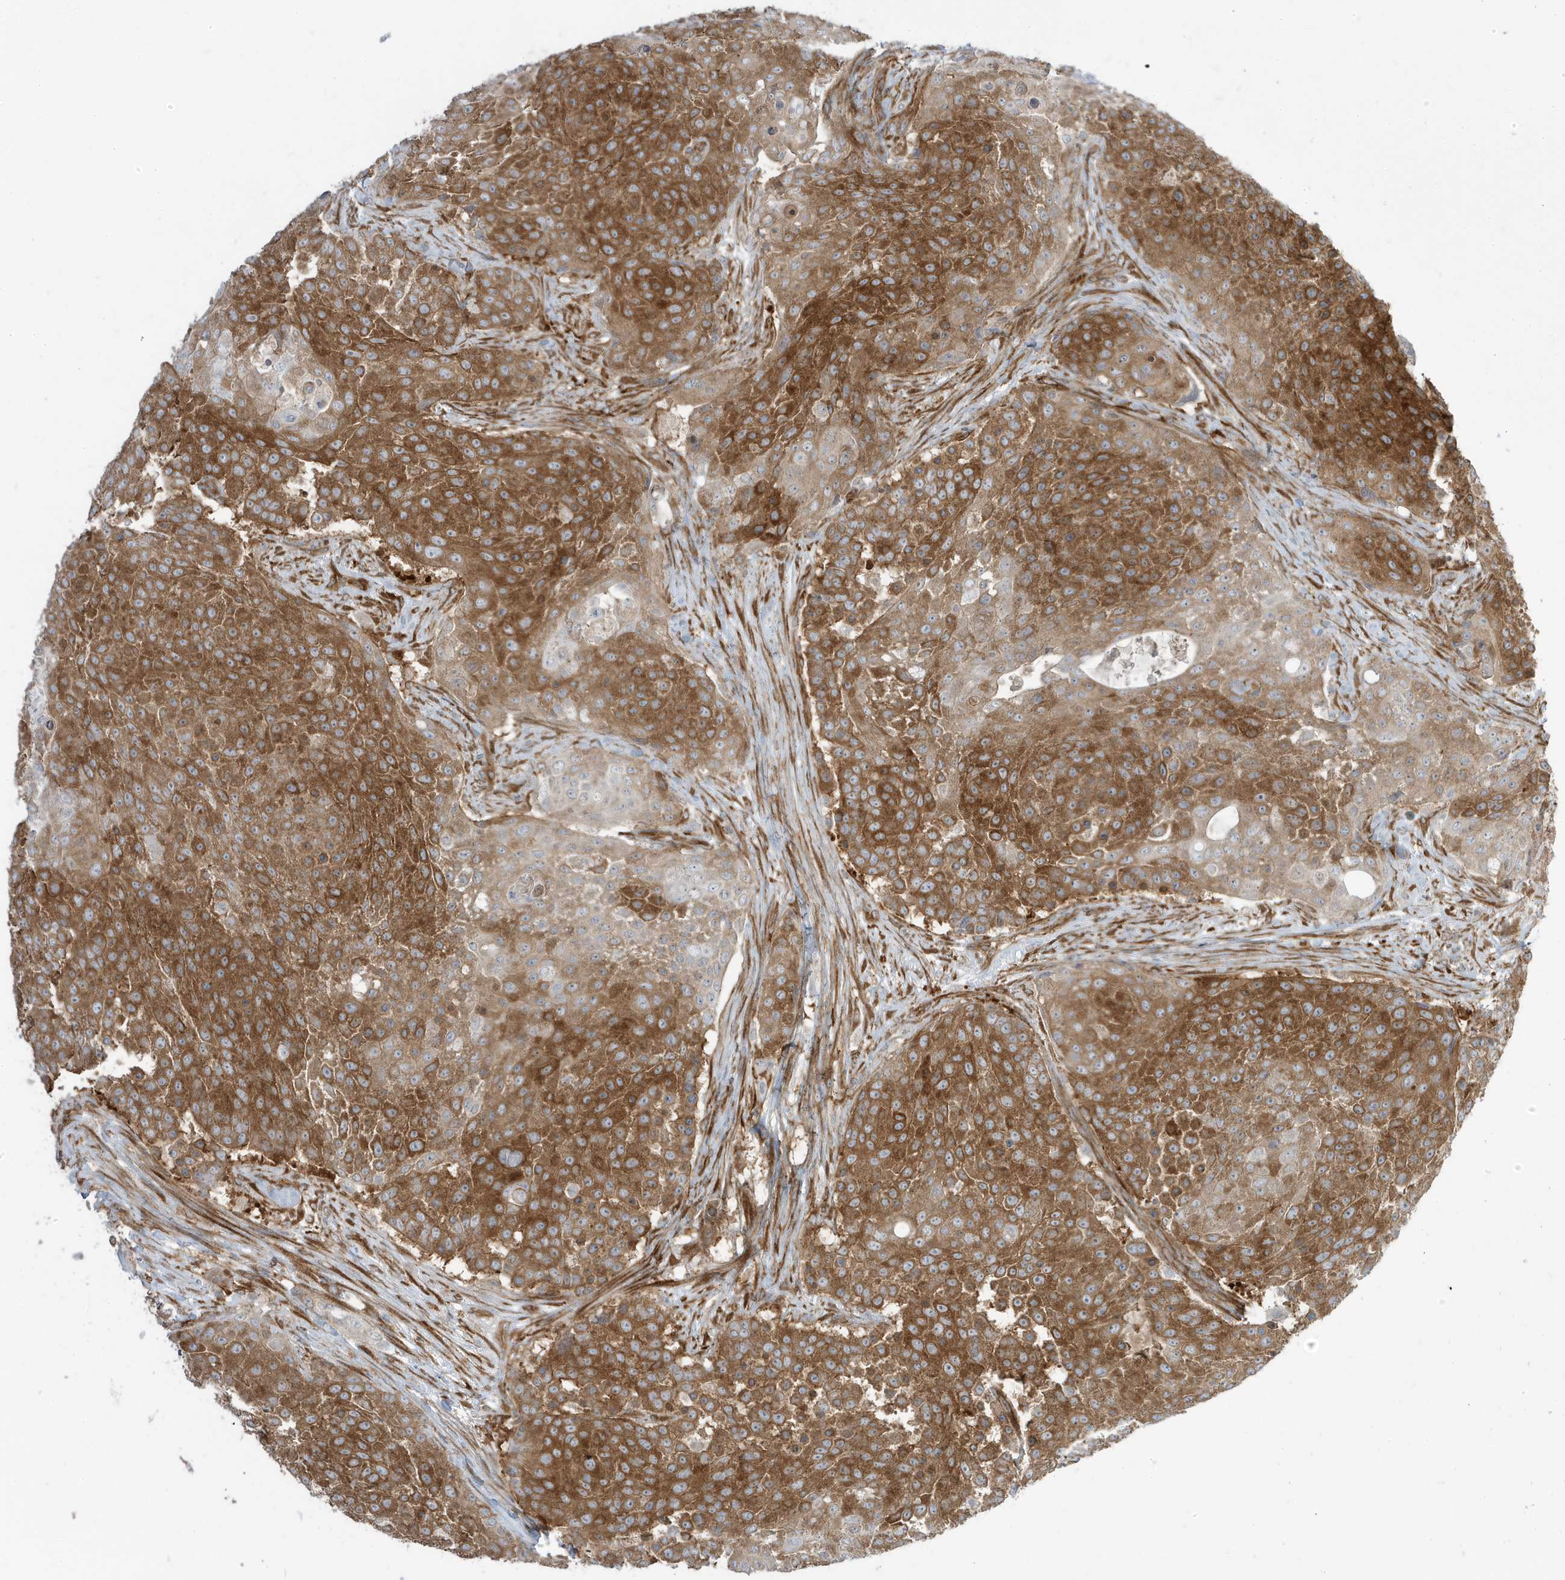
{"staining": {"intensity": "moderate", "quantity": ">75%", "location": "cytoplasmic/membranous"}, "tissue": "urothelial cancer", "cell_type": "Tumor cells", "image_type": "cancer", "snomed": [{"axis": "morphology", "description": "Urothelial carcinoma, High grade"}, {"axis": "topography", "description": "Urinary bladder"}], "caption": "This is a micrograph of IHC staining of urothelial cancer, which shows moderate positivity in the cytoplasmic/membranous of tumor cells.", "gene": "STAM", "patient": {"sex": "female", "age": 63}}